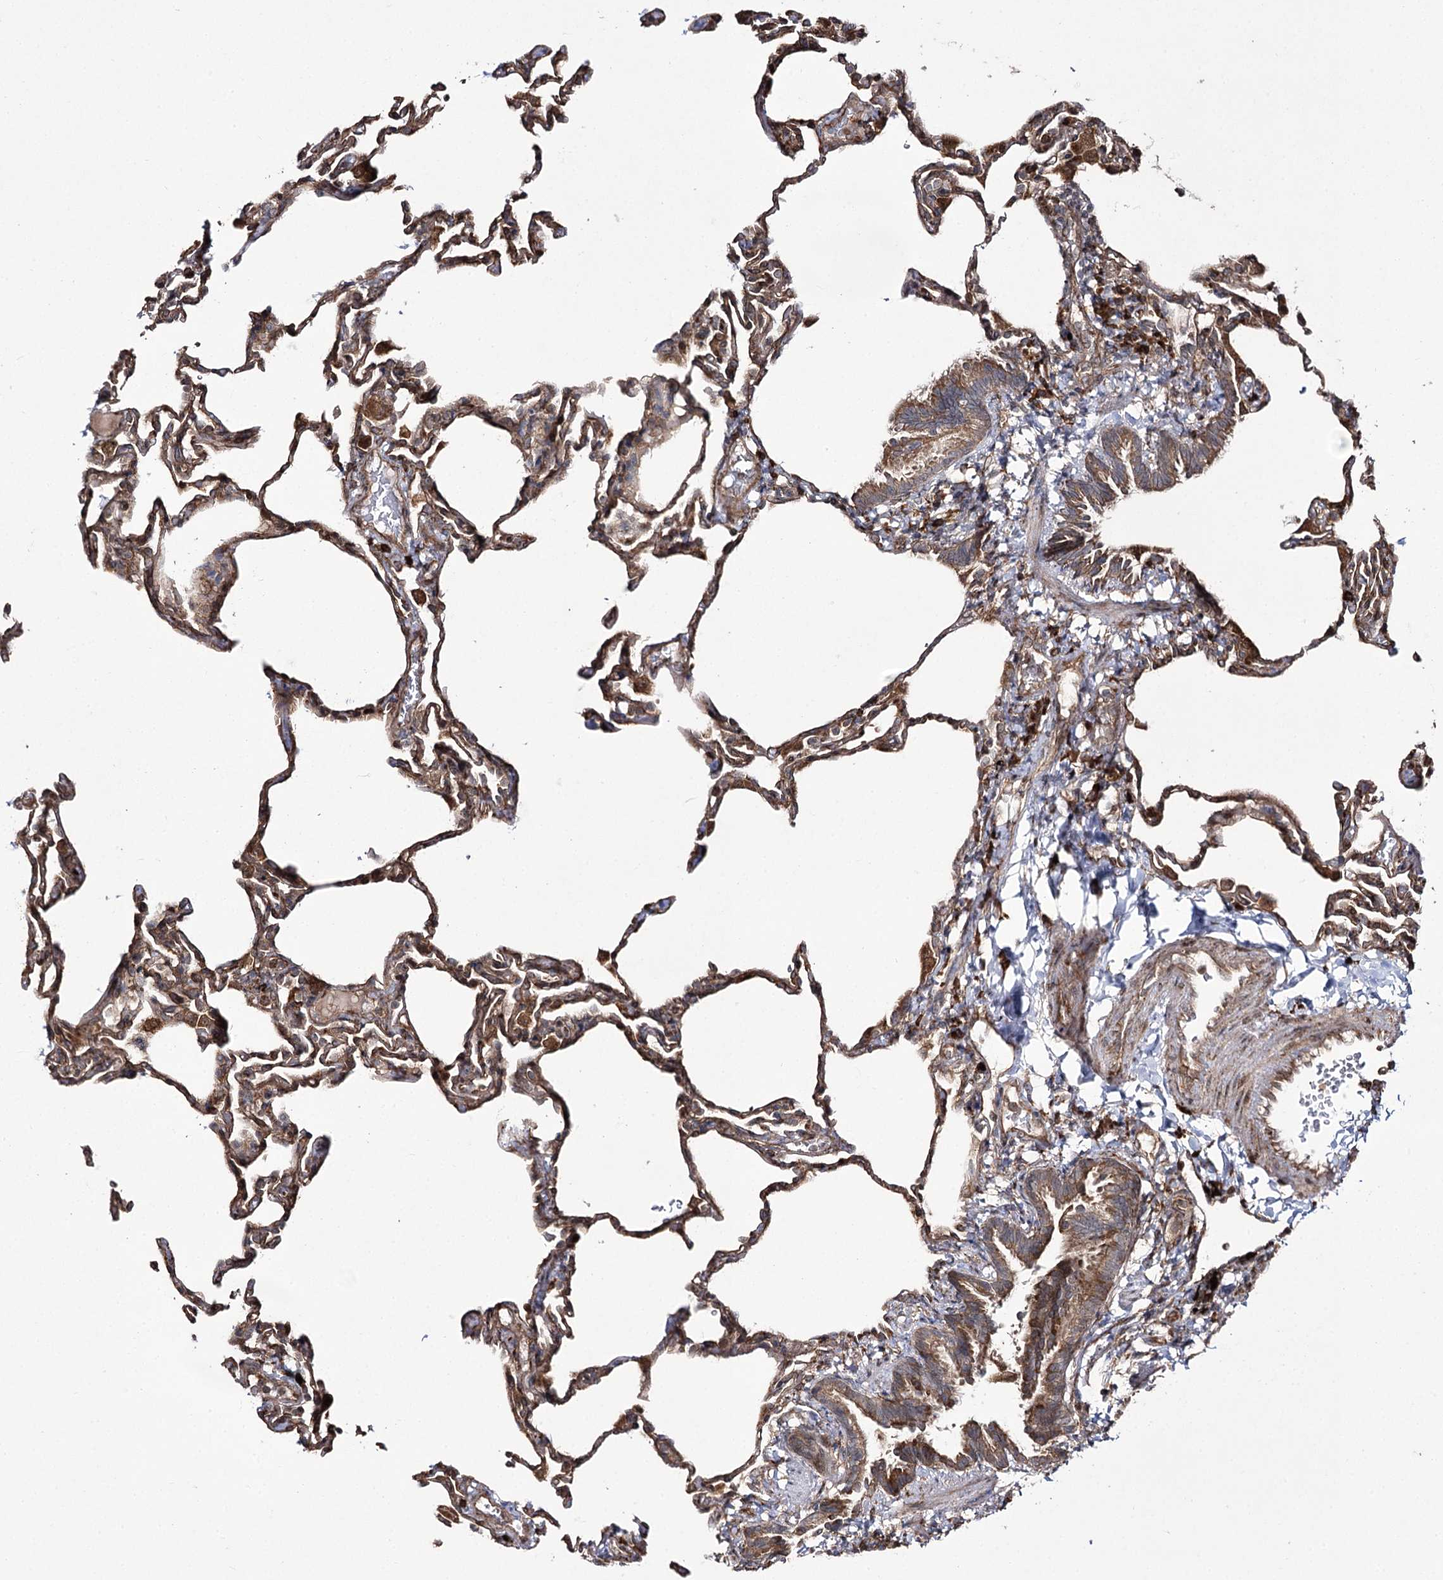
{"staining": {"intensity": "moderate", "quantity": ">75%", "location": "cytoplasmic/membranous,nuclear"}, "tissue": "lung", "cell_type": "Alveolar cells", "image_type": "normal", "snomed": [{"axis": "morphology", "description": "Normal tissue, NOS"}, {"axis": "topography", "description": "Lung"}], "caption": "Human lung stained with a brown dye exhibits moderate cytoplasmic/membranous,nuclear positive positivity in approximately >75% of alveolar cells.", "gene": "FANCL", "patient": {"sex": "male", "age": 20}}